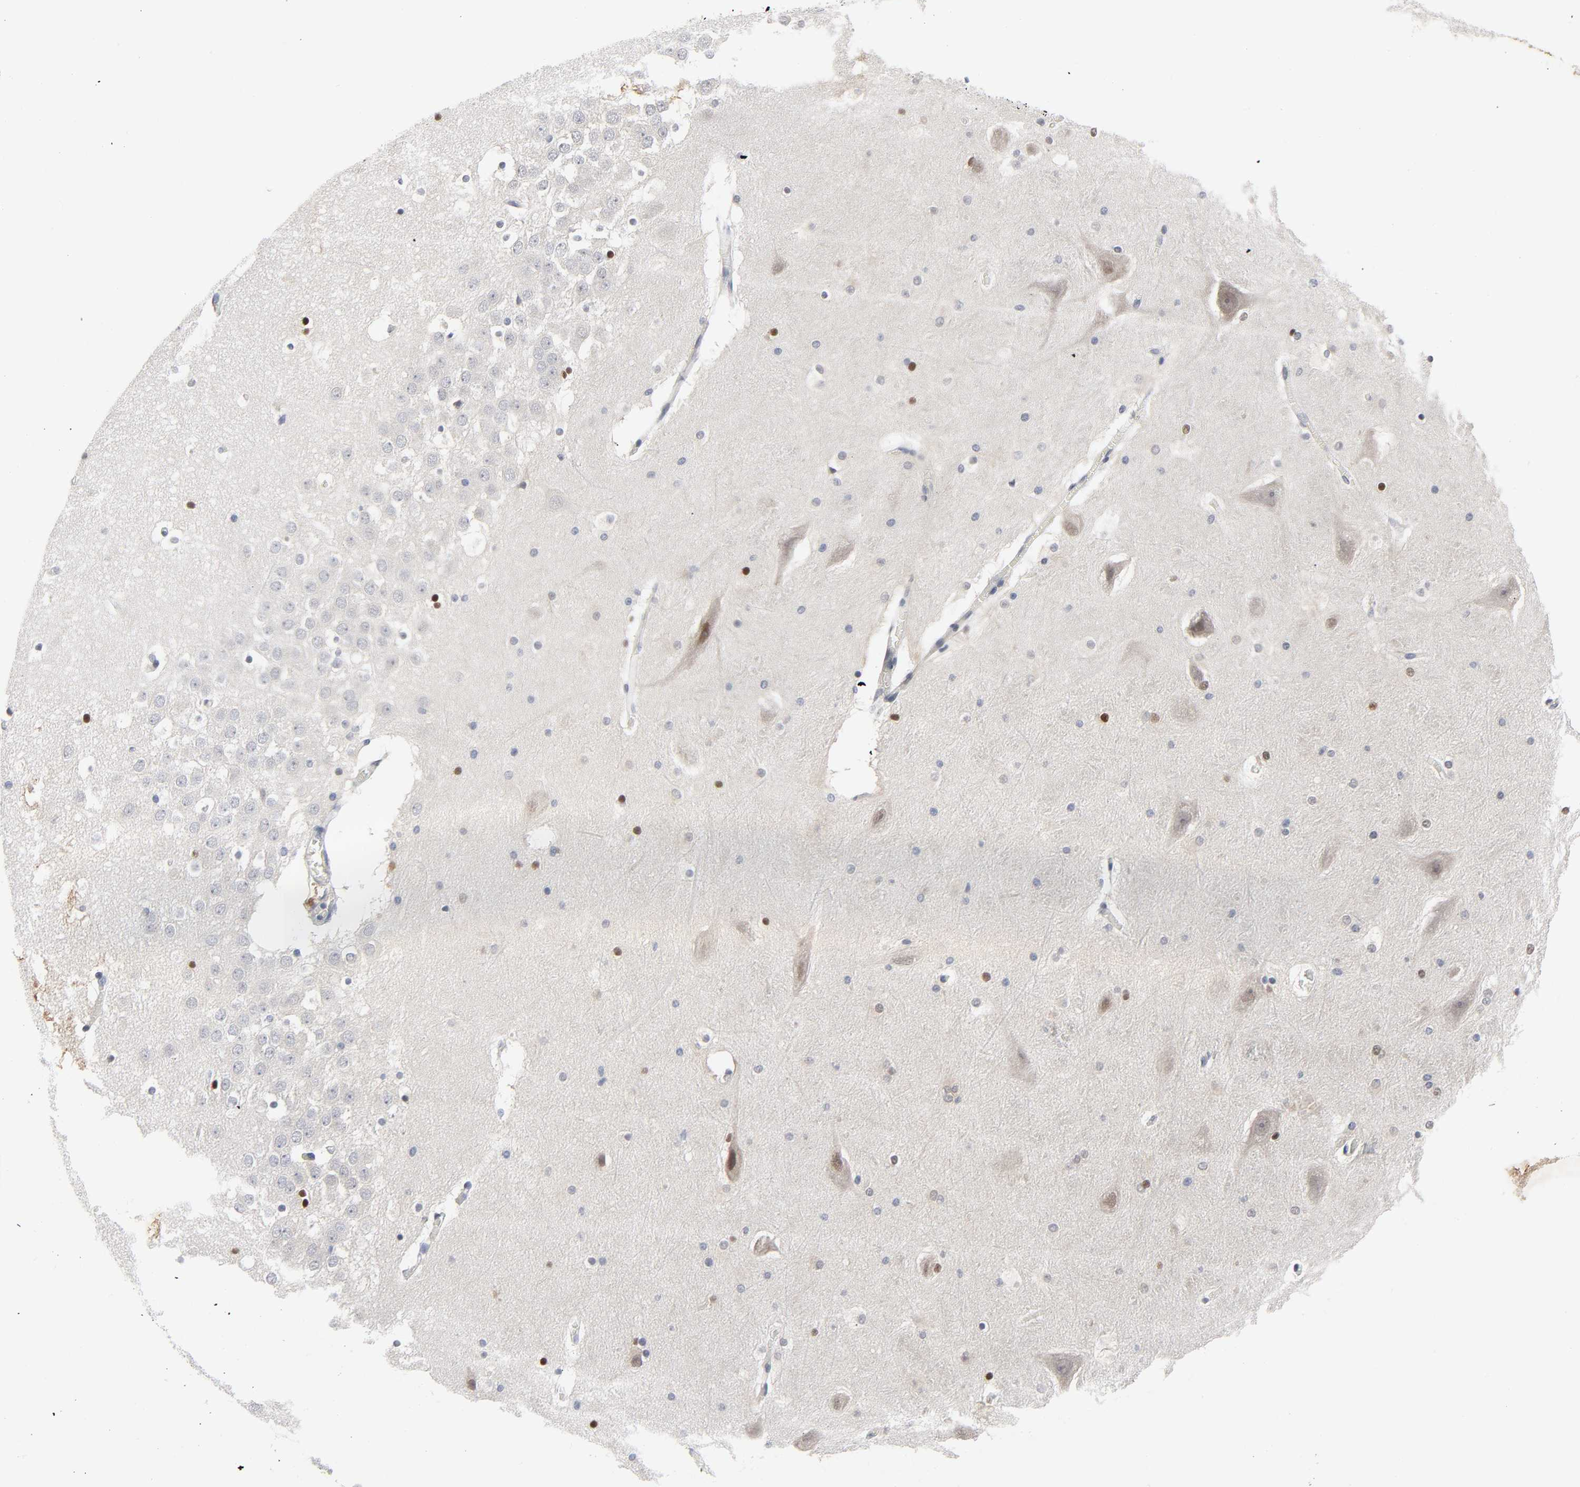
{"staining": {"intensity": "strong", "quantity": "25%-75%", "location": "nuclear"}, "tissue": "hippocampus", "cell_type": "Glial cells", "image_type": "normal", "snomed": [{"axis": "morphology", "description": "Normal tissue, NOS"}, {"axis": "topography", "description": "Hippocampus"}], "caption": "High-magnification brightfield microscopy of unremarkable hippocampus stained with DAB (3,3'-diaminobenzidine) (brown) and counterstained with hematoxylin (blue). glial cells exhibit strong nuclear staining is appreciated in about25%-75% of cells.", "gene": "SALL2", "patient": {"sex": "male", "age": 45}}